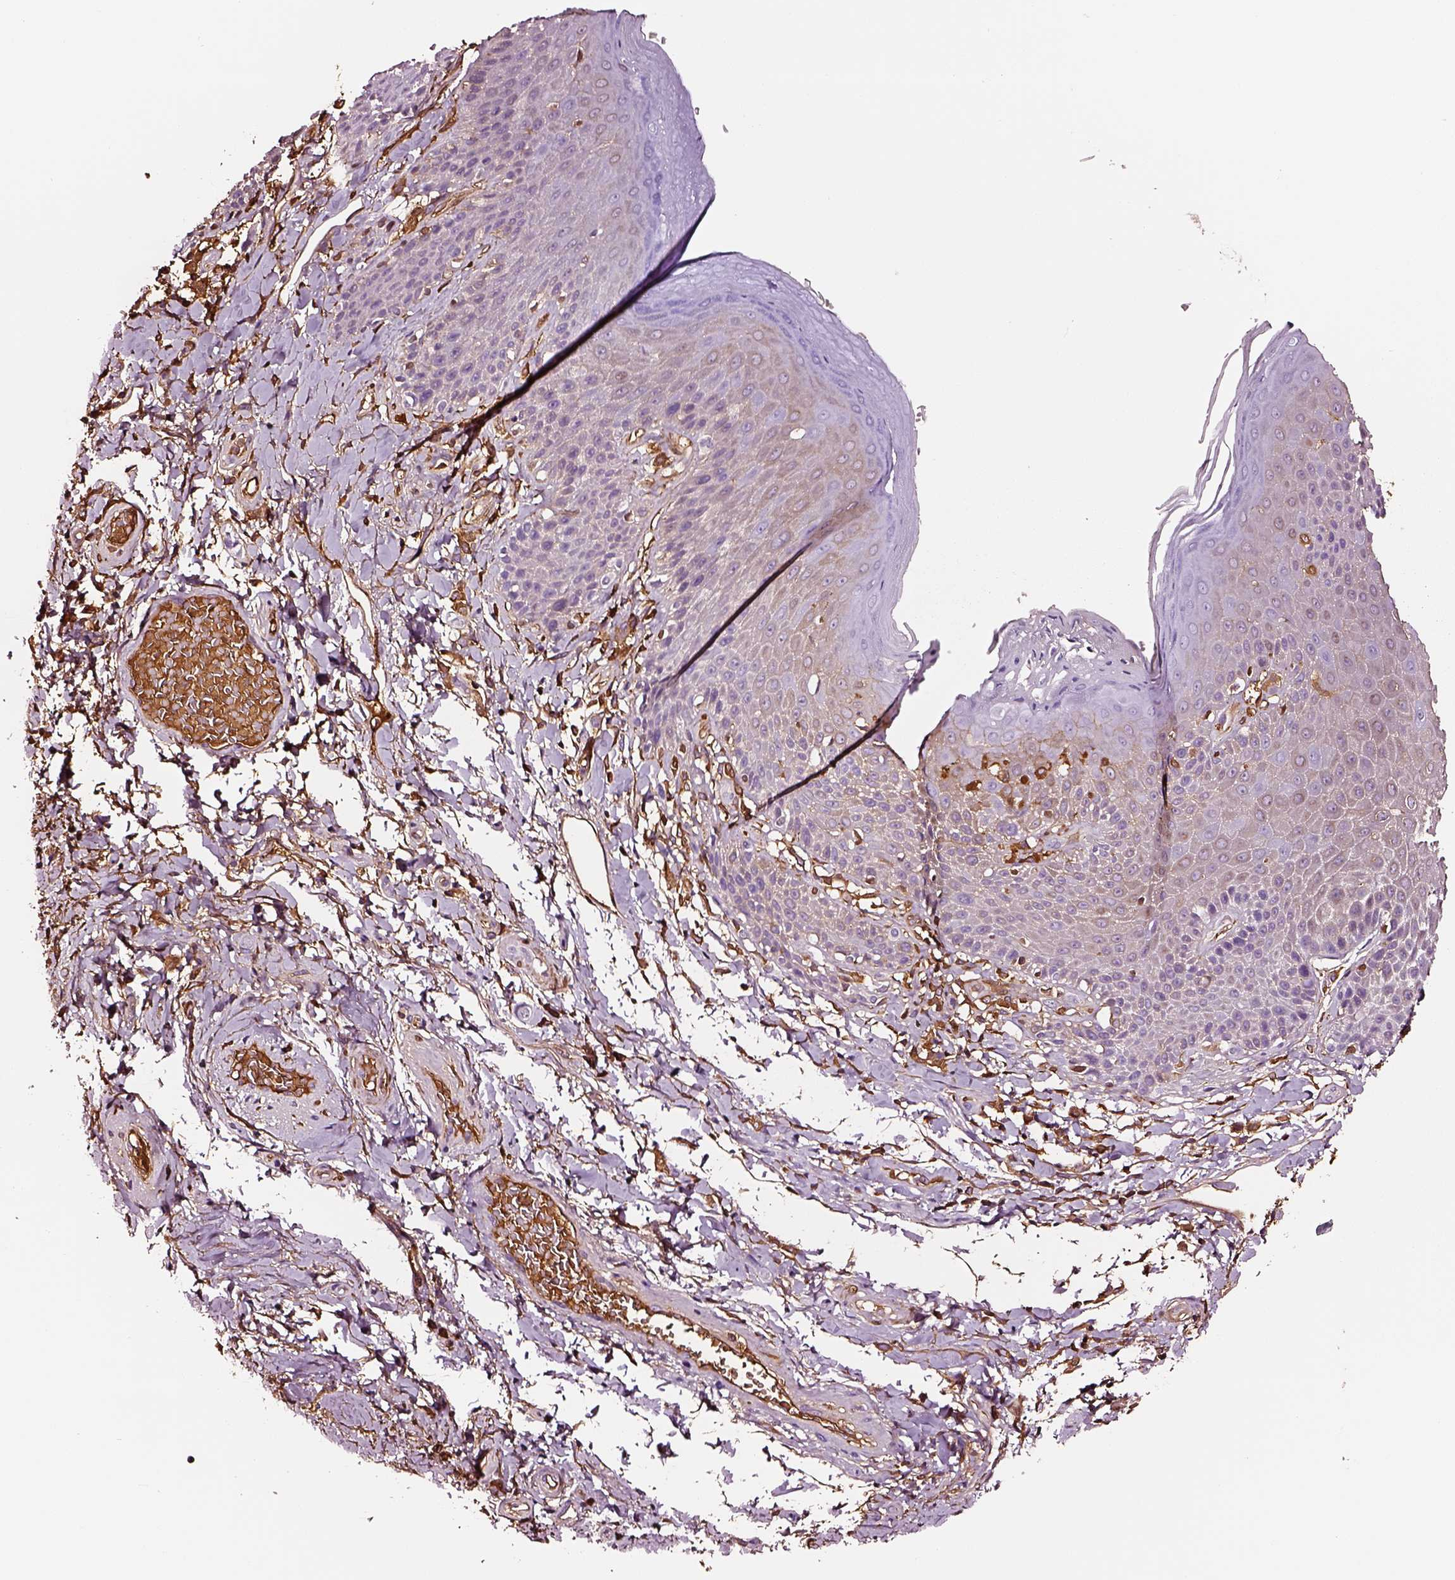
{"staining": {"intensity": "negative", "quantity": "none", "location": "none"}, "tissue": "skin", "cell_type": "Epidermal cells", "image_type": "normal", "snomed": [{"axis": "morphology", "description": "Normal tissue, NOS"}, {"axis": "topography", "description": "Anal"}, {"axis": "topography", "description": "Peripheral nerve tissue"}], "caption": "A high-resolution histopathology image shows IHC staining of unremarkable skin, which reveals no significant positivity in epidermal cells. (DAB IHC visualized using brightfield microscopy, high magnification).", "gene": "TF", "patient": {"sex": "male", "age": 51}}